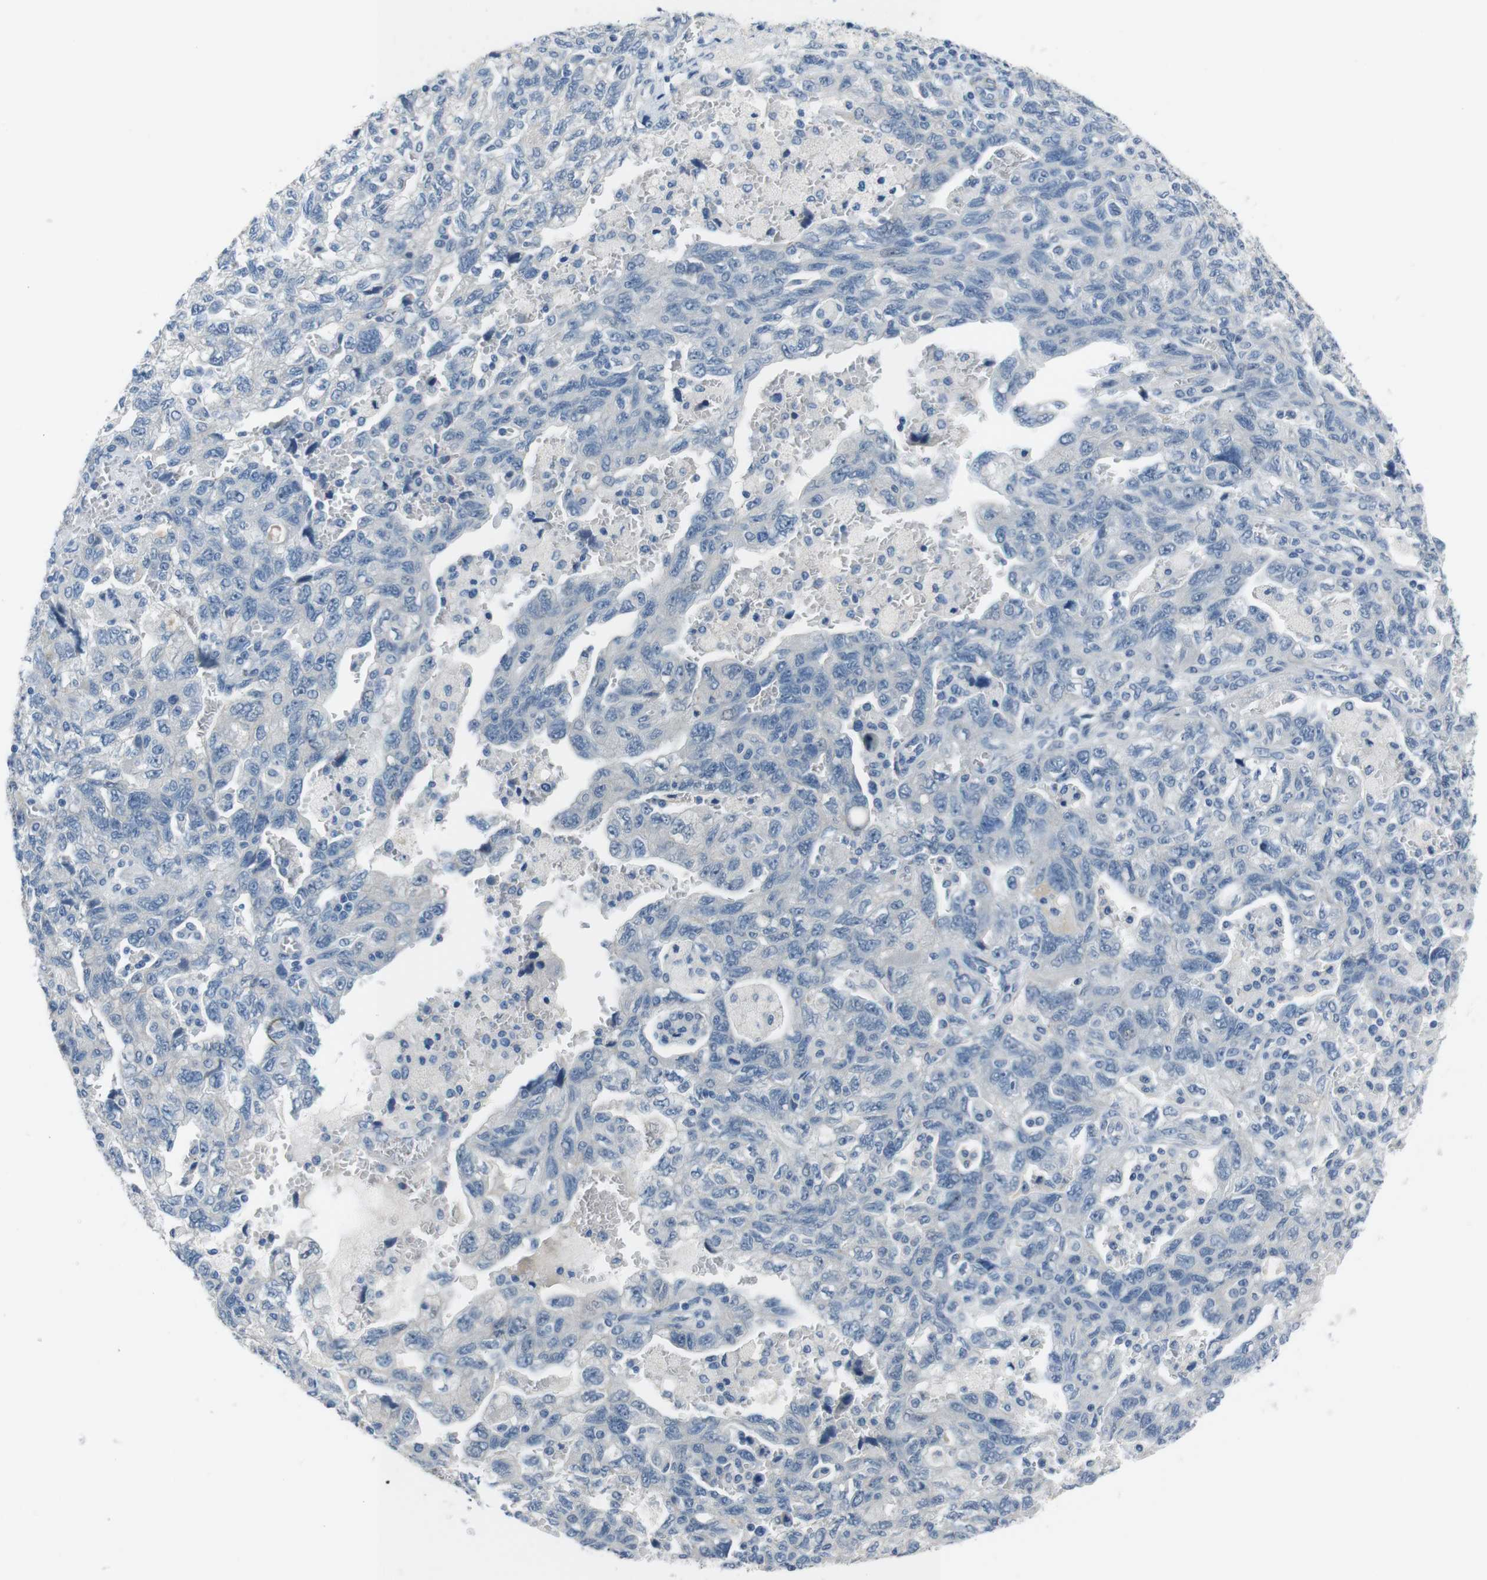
{"staining": {"intensity": "negative", "quantity": "none", "location": "none"}, "tissue": "ovarian cancer", "cell_type": "Tumor cells", "image_type": "cancer", "snomed": [{"axis": "morphology", "description": "Carcinoma, NOS"}, {"axis": "morphology", "description": "Cystadenocarcinoma, serous, NOS"}, {"axis": "topography", "description": "Ovary"}], "caption": "Image shows no significant protein expression in tumor cells of ovarian serous cystadenocarcinoma. (DAB immunohistochemistry (IHC) with hematoxylin counter stain).", "gene": "HRH2", "patient": {"sex": "female", "age": 69}}